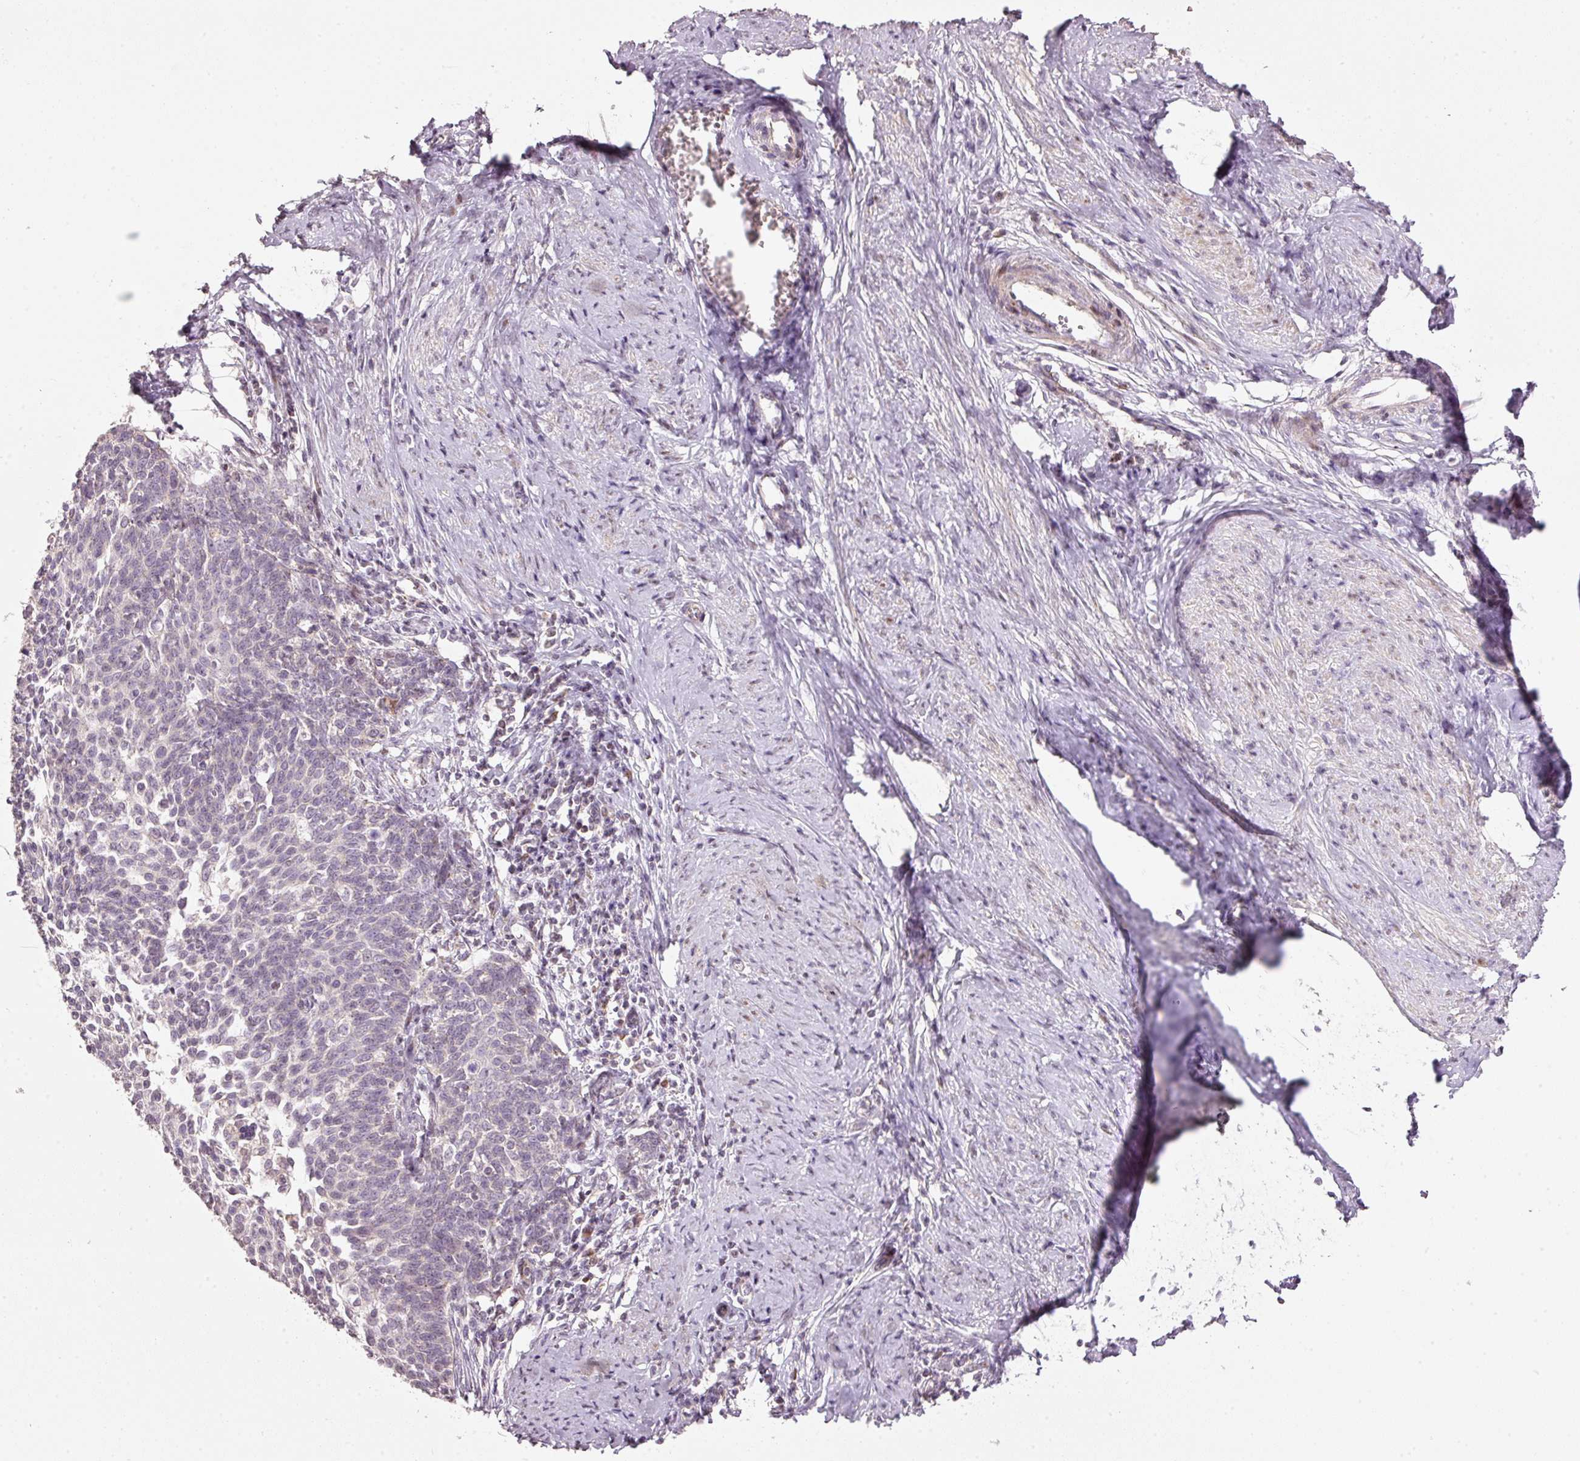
{"staining": {"intensity": "negative", "quantity": "none", "location": "none"}, "tissue": "cervical cancer", "cell_type": "Tumor cells", "image_type": "cancer", "snomed": [{"axis": "morphology", "description": "Squamous cell carcinoma, NOS"}, {"axis": "topography", "description": "Cervix"}], "caption": "High magnification brightfield microscopy of cervical cancer stained with DAB (brown) and counterstained with hematoxylin (blue): tumor cells show no significant positivity.", "gene": "TOB2", "patient": {"sex": "female", "age": 39}}